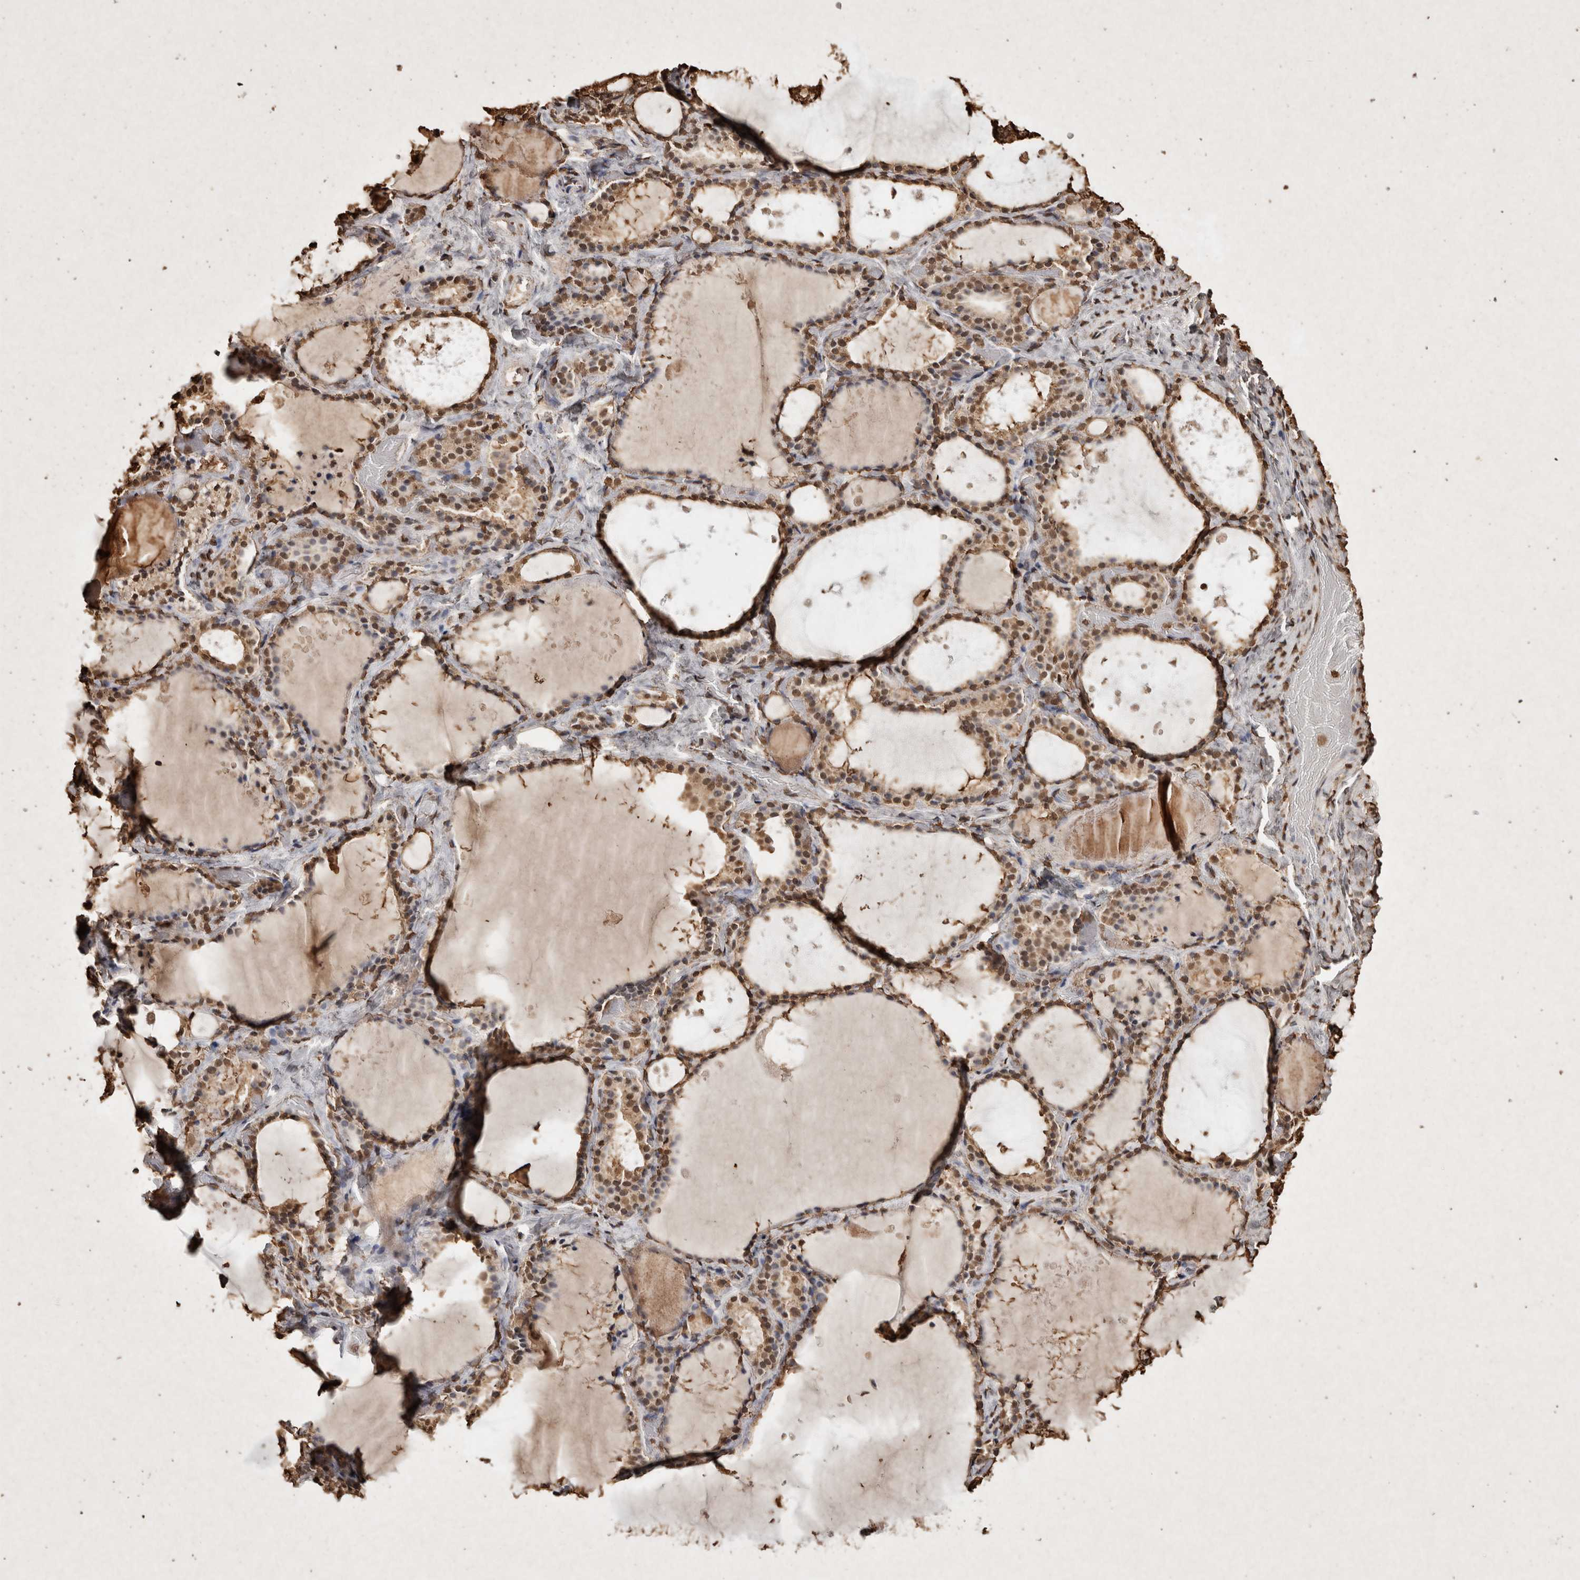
{"staining": {"intensity": "moderate", "quantity": ">75%", "location": "nuclear"}, "tissue": "thyroid gland", "cell_type": "Glandular cells", "image_type": "normal", "snomed": [{"axis": "morphology", "description": "Normal tissue, NOS"}, {"axis": "topography", "description": "Thyroid gland"}], "caption": "DAB (3,3'-diaminobenzidine) immunohistochemical staining of unremarkable human thyroid gland demonstrates moderate nuclear protein staining in about >75% of glandular cells. (DAB (3,3'-diaminobenzidine) IHC with brightfield microscopy, high magnification).", "gene": "FSTL3", "patient": {"sex": "female", "age": 44}}